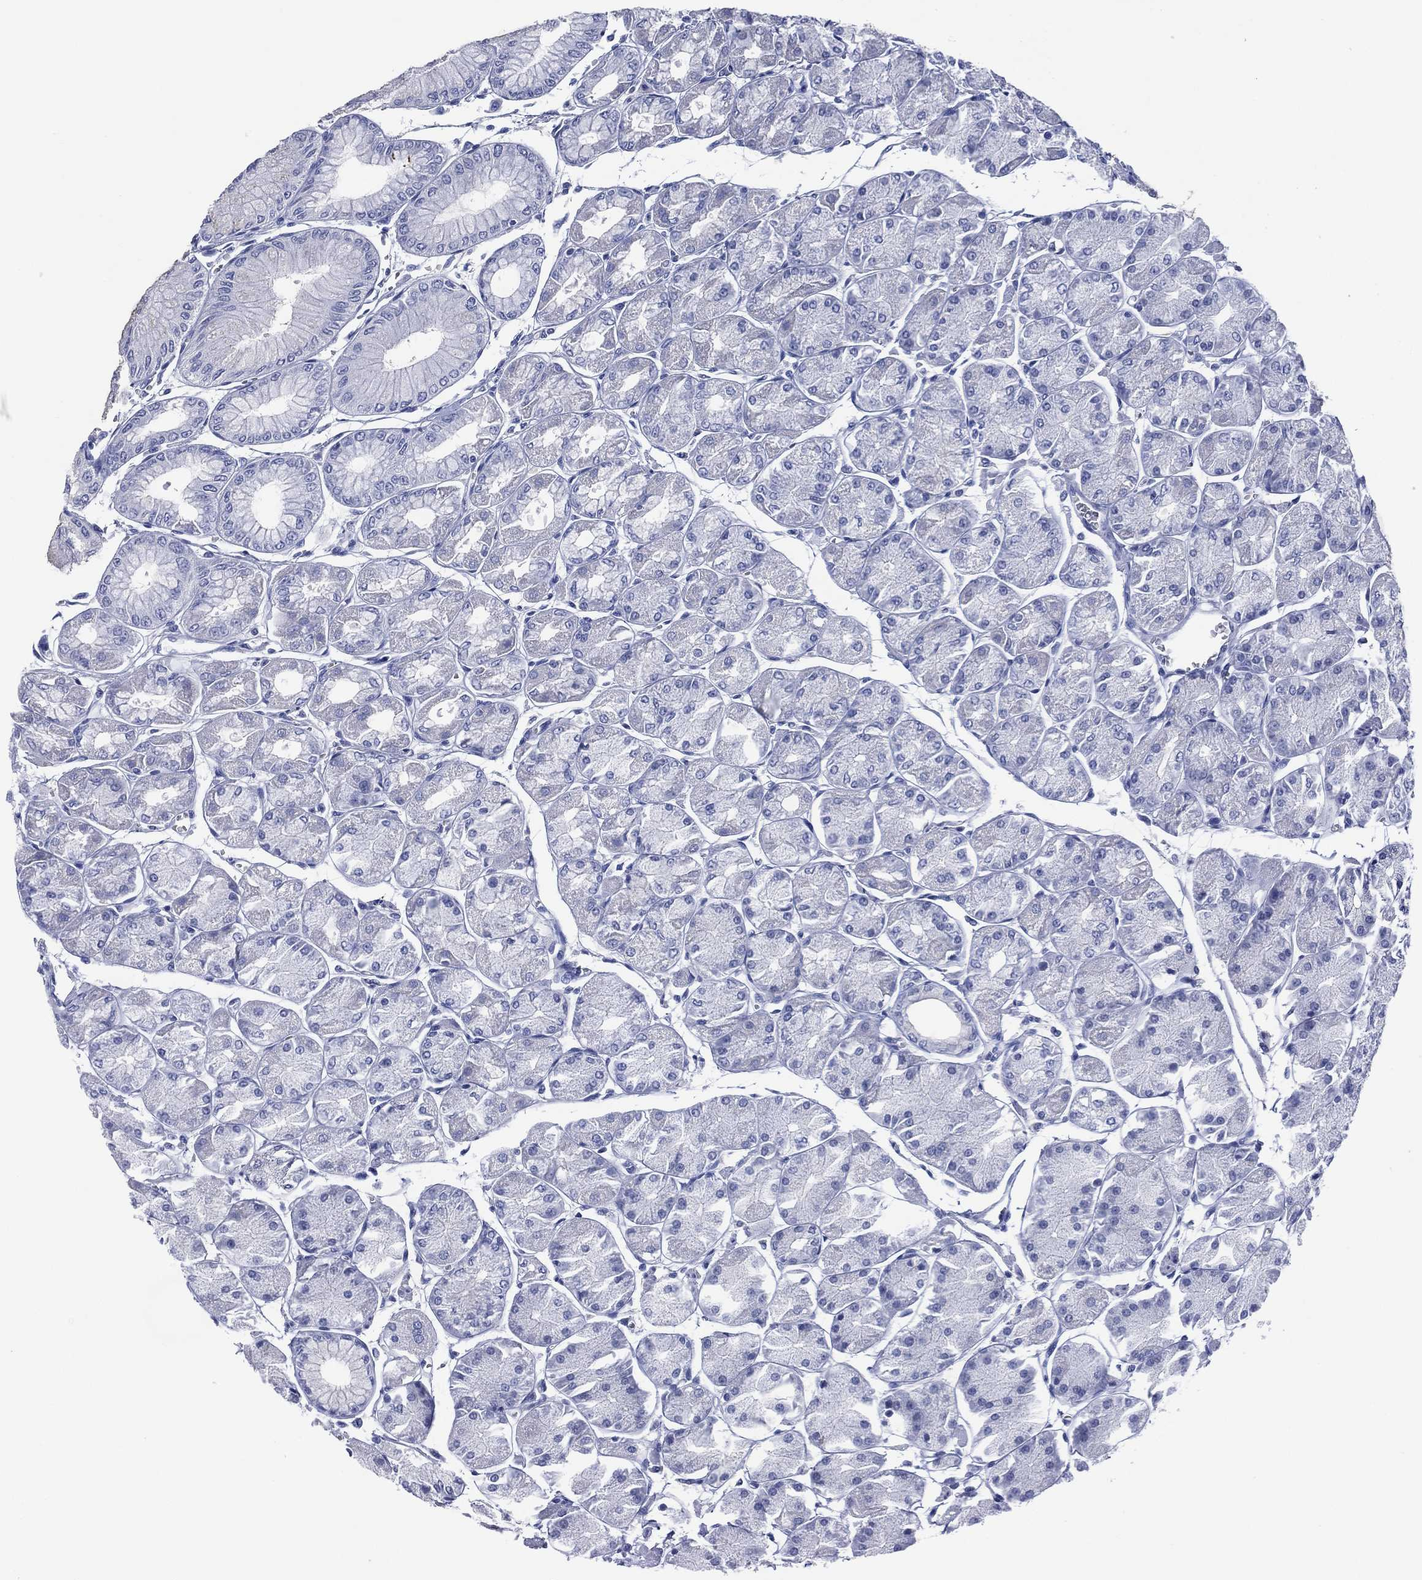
{"staining": {"intensity": "negative", "quantity": "none", "location": "none"}, "tissue": "stomach", "cell_type": "Glandular cells", "image_type": "normal", "snomed": [{"axis": "morphology", "description": "Normal tissue, NOS"}, {"axis": "topography", "description": "Stomach, upper"}], "caption": "An immunohistochemistry (IHC) image of normal stomach is shown. There is no staining in glandular cells of stomach.", "gene": "SIGLECL1", "patient": {"sex": "male", "age": 60}}